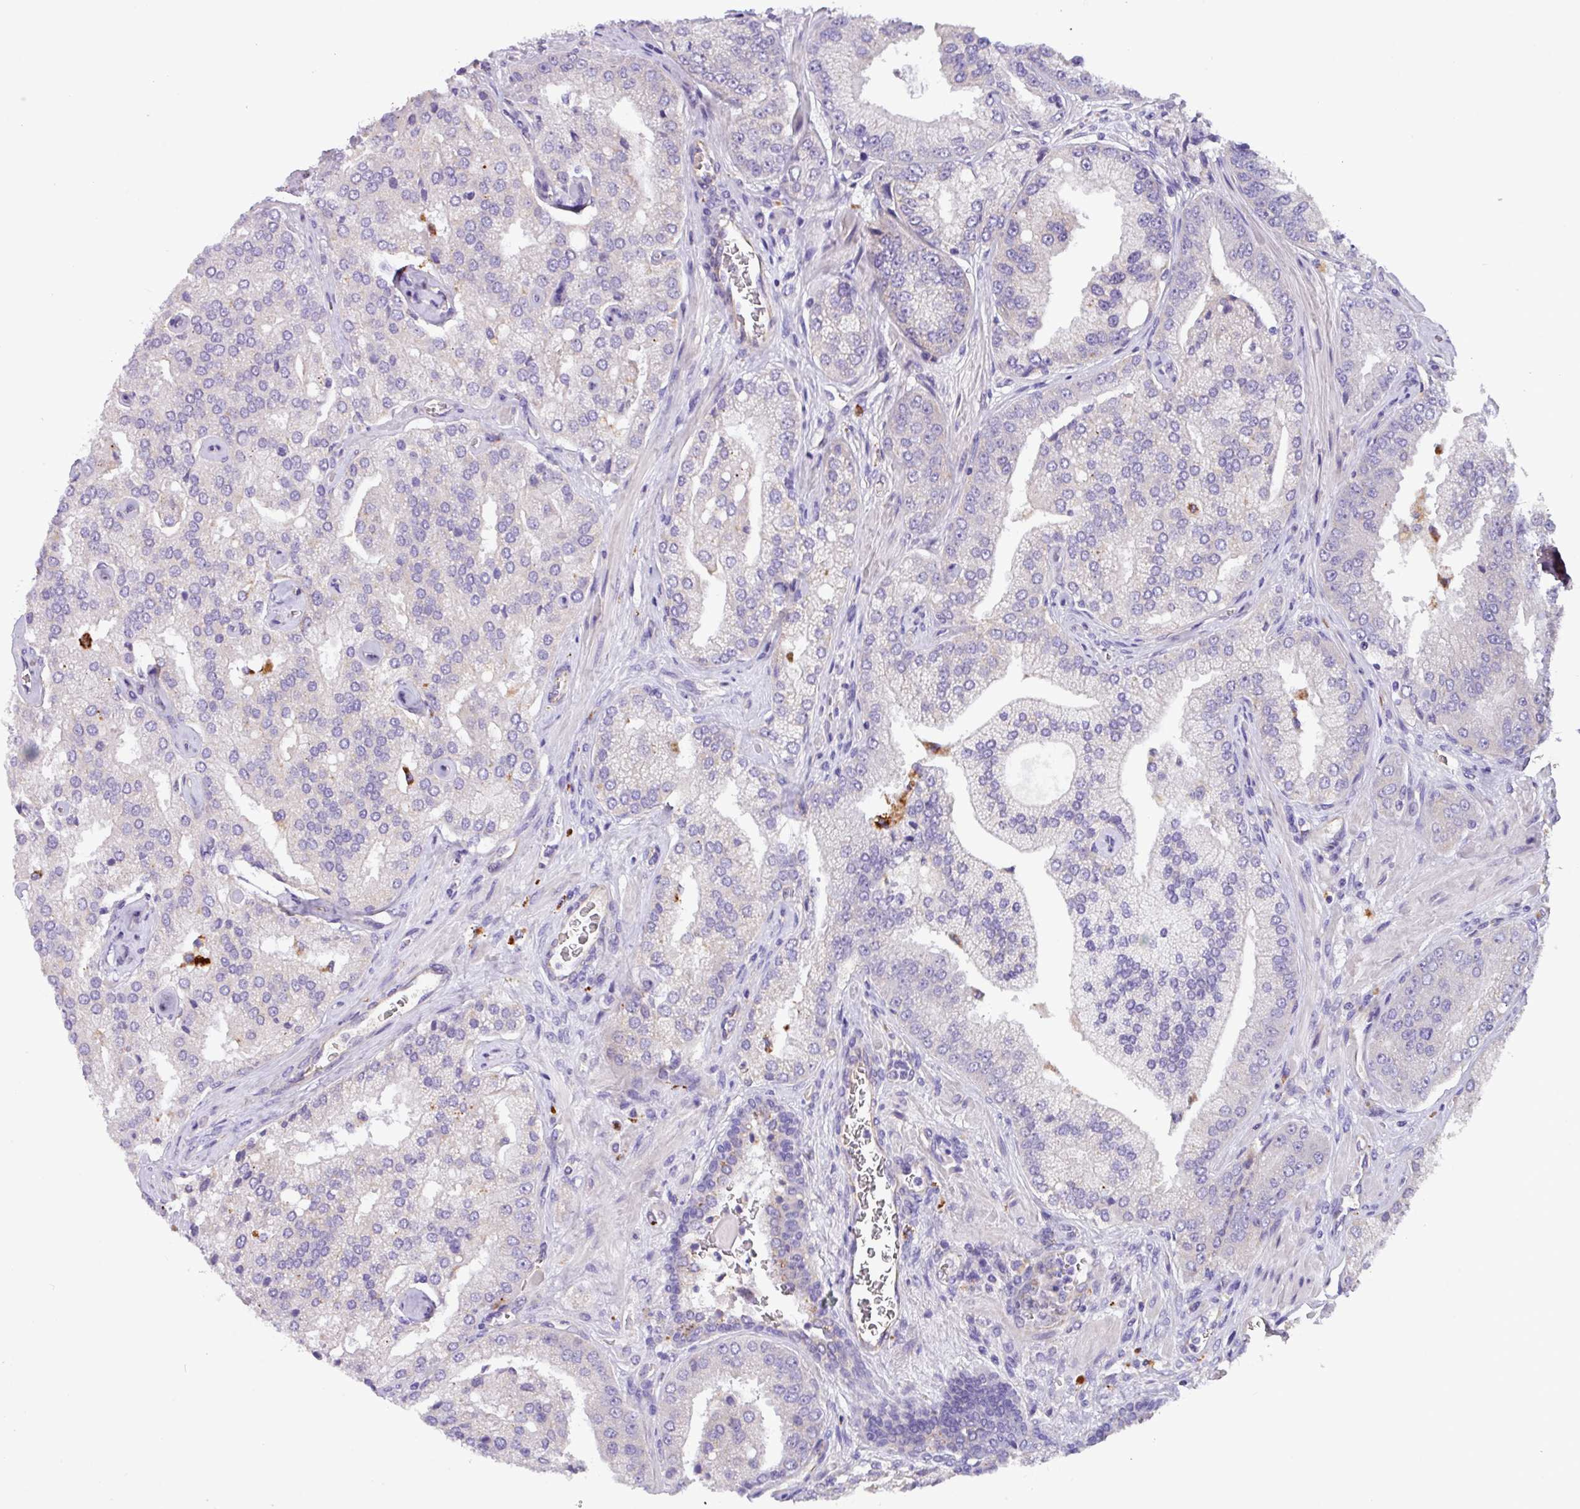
{"staining": {"intensity": "negative", "quantity": "none", "location": "none"}, "tissue": "prostate cancer", "cell_type": "Tumor cells", "image_type": "cancer", "snomed": [{"axis": "morphology", "description": "Adenocarcinoma, High grade"}, {"axis": "topography", "description": "Prostate"}], "caption": "Adenocarcinoma (high-grade) (prostate) stained for a protein using immunohistochemistry (IHC) exhibits no expression tumor cells.", "gene": "MRM2", "patient": {"sex": "male", "age": 68}}